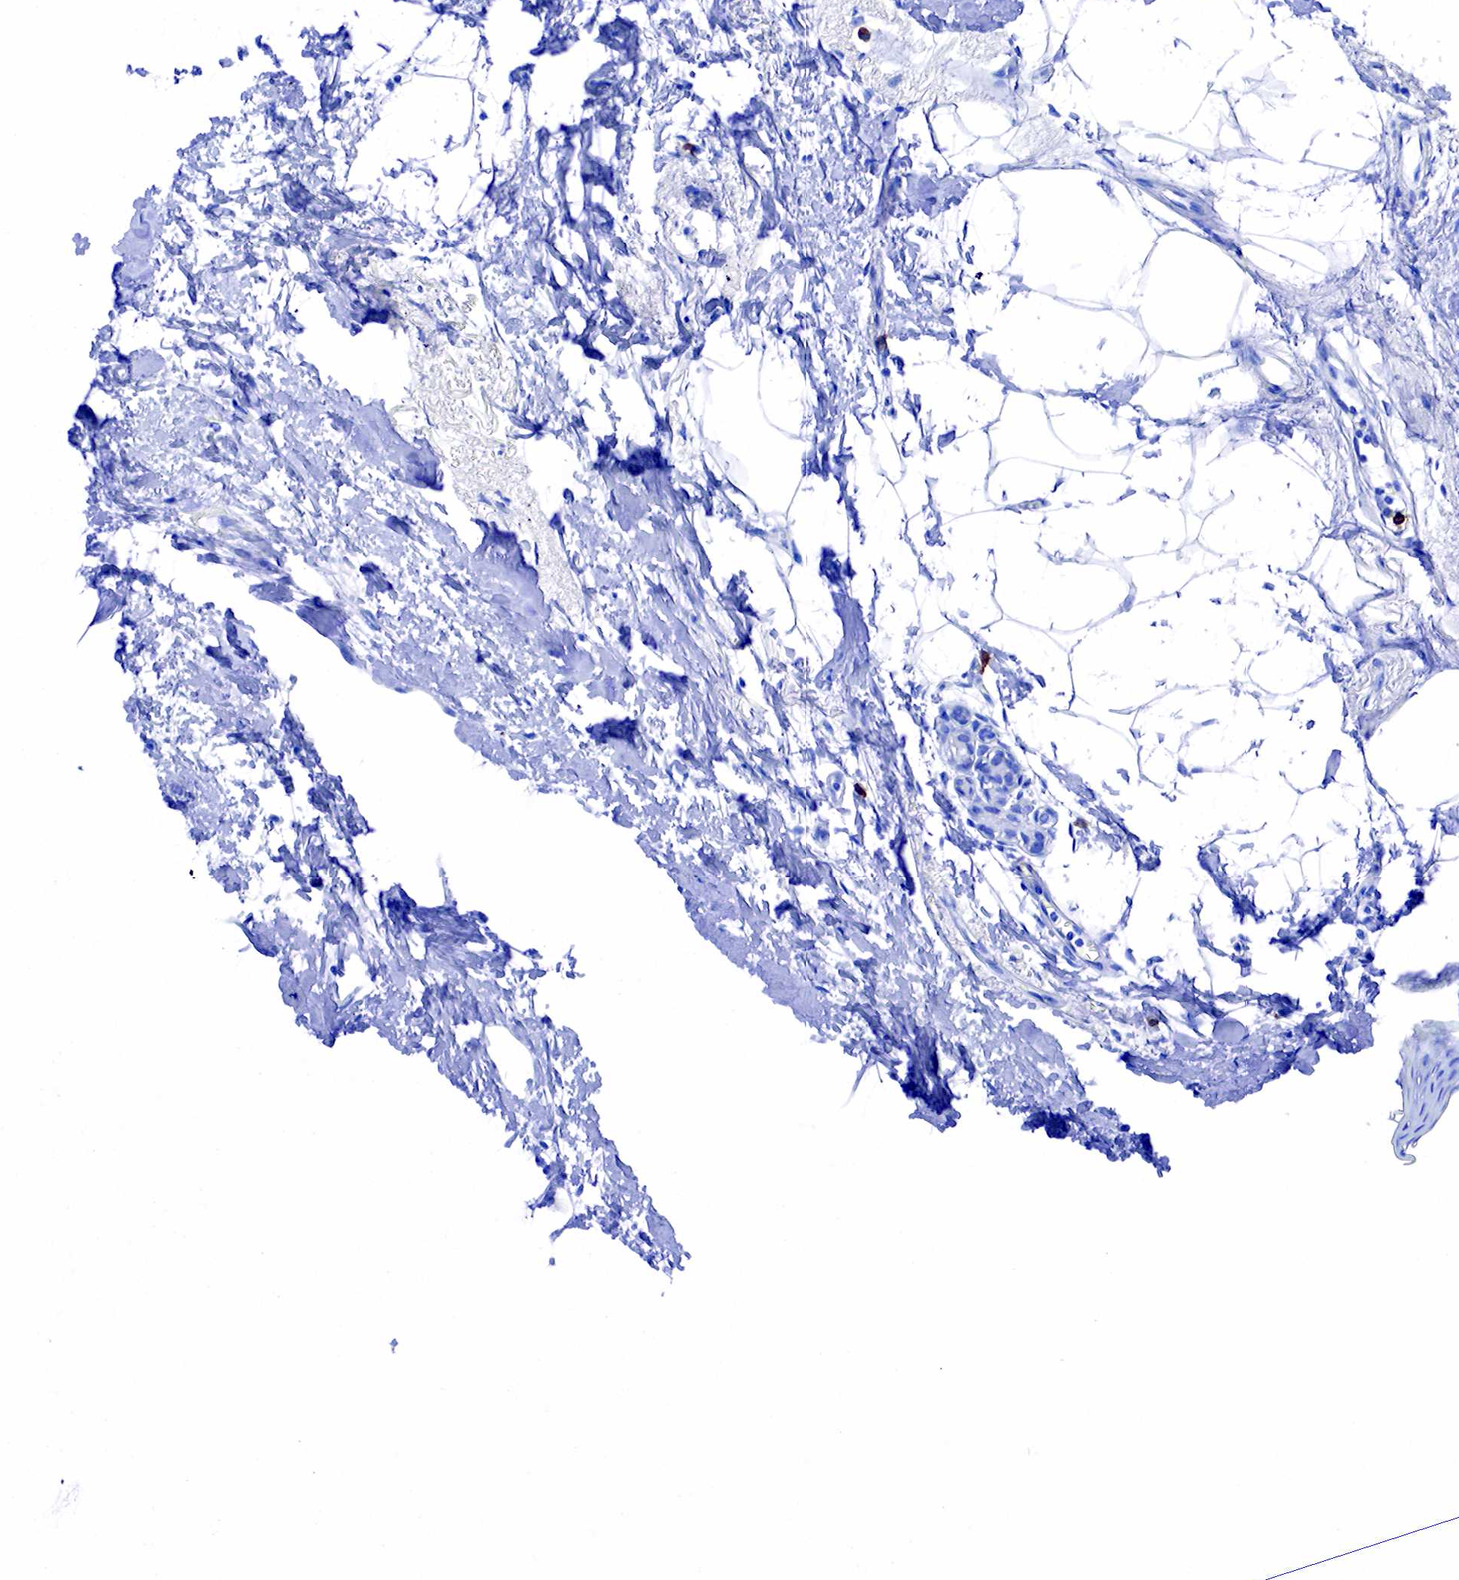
{"staining": {"intensity": "negative", "quantity": "none", "location": "none"}, "tissue": "breast cancer", "cell_type": "Tumor cells", "image_type": "cancer", "snomed": [{"axis": "morphology", "description": "Duct carcinoma"}, {"axis": "topography", "description": "Breast"}], "caption": "Breast invasive ductal carcinoma was stained to show a protein in brown. There is no significant staining in tumor cells.", "gene": "CD79A", "patient": {"sex": "female", "age": 64}}